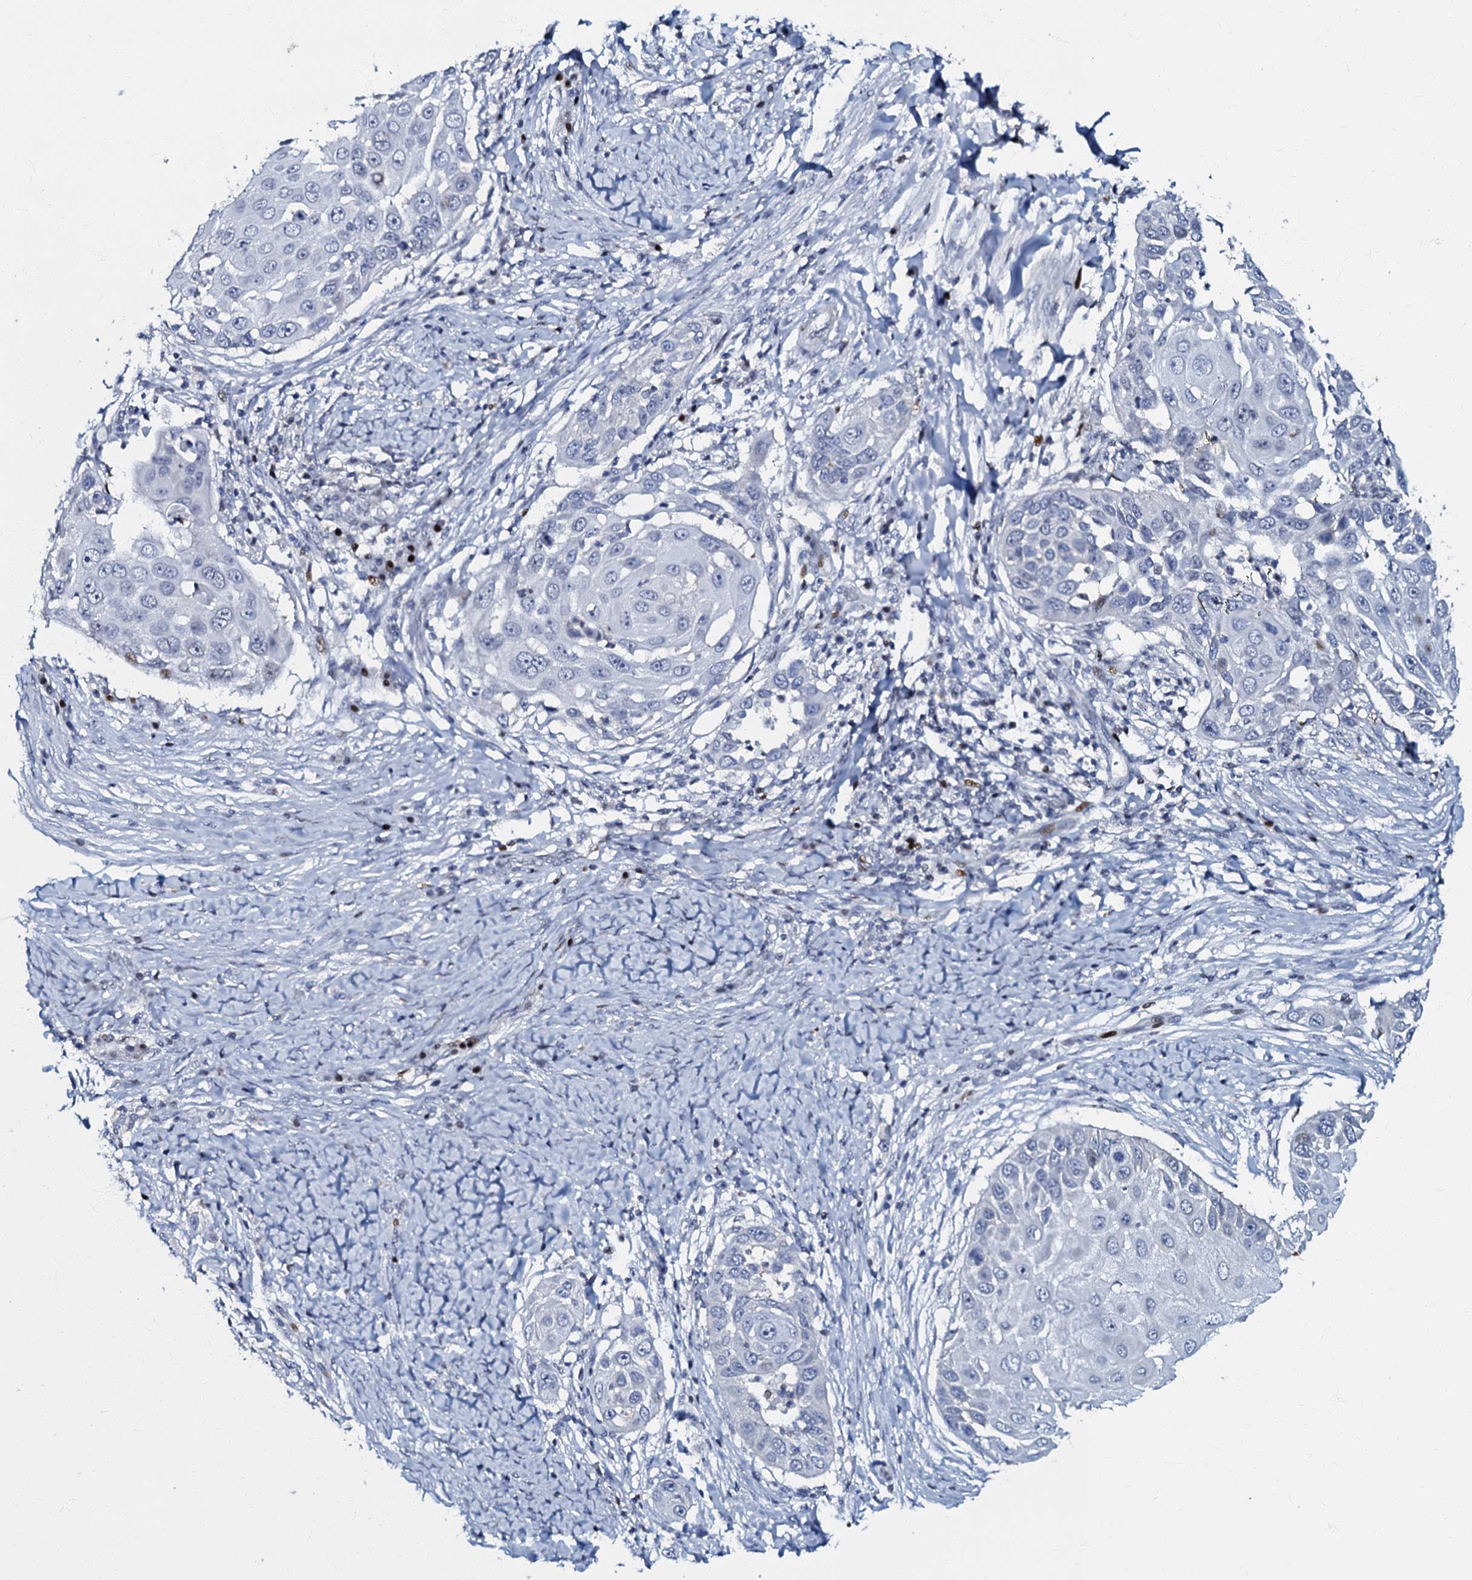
{"staining": {"intensity": "negative", "quantity": "none", "location": "none"}, "tissue": "skin cancer", "cell_type": "Tumor cells", "image_type": "cancer", "snomed": [{"axis": "morphology", "description": "Squamous cell carcinoma, NOS"}, {"axis": "topography", "description": "Skin"}], "caption": "Skin cancer was stained to show a protein in brown. There is no significant staining in tumor cells.", "gene": "MFSD5", "patient": {"sex": "female", "age": 44}}